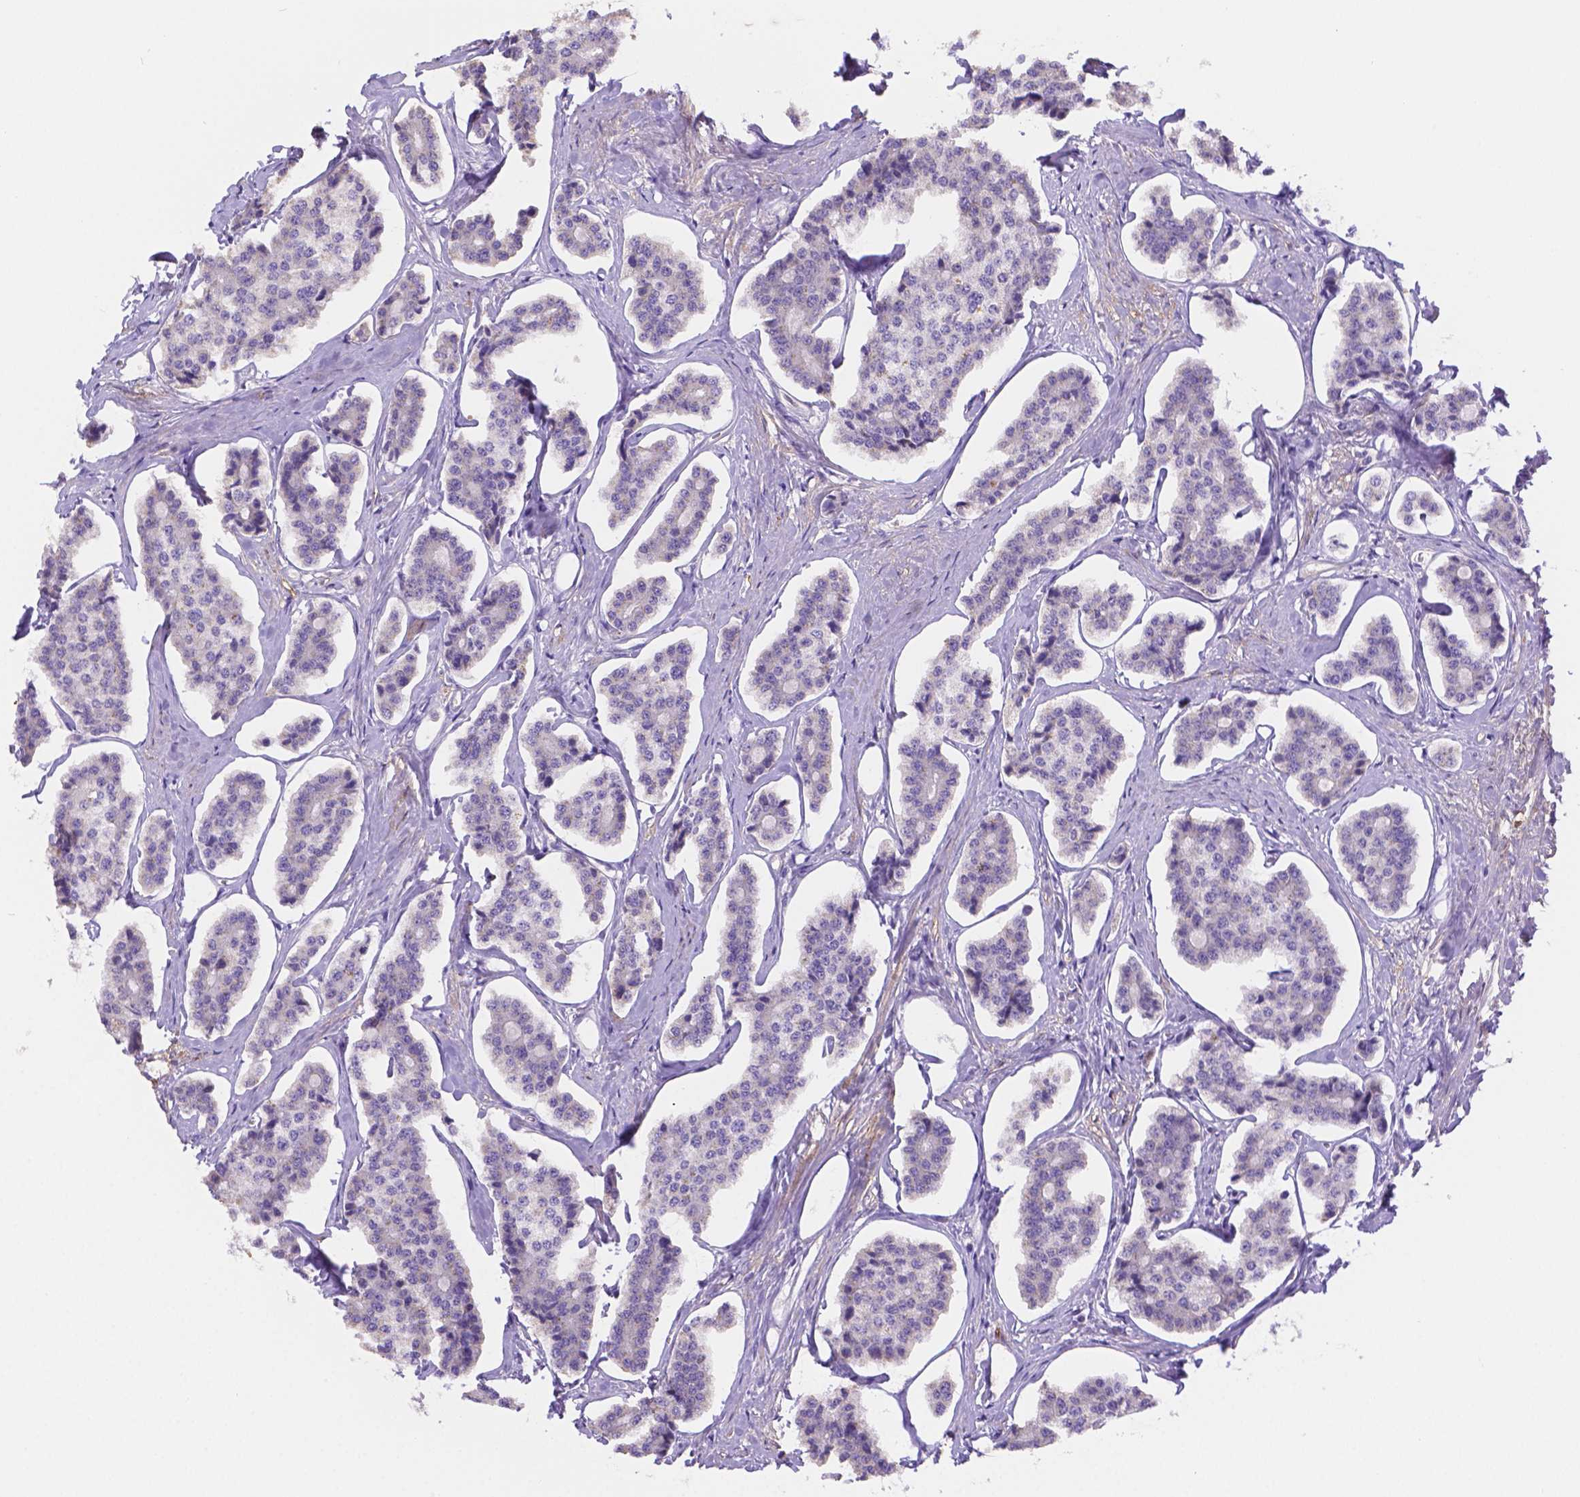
{"staining": {"intensity": "negative", "quantity": "none", "location": "none"}, "tissue": "carcinoid", "cell_type": "Tumor cells", "image_type": "cancer", "snomed": [{"axis": "morphology", "description": "Carcinoid, malignant, NOS"}, {"axis": "topography", "description": "Small intestine"}], "caption": "Human carcinoid stained for a protein using immunohistochemistry (IHC) shows no staining in tumor cells.", "gene": "NXPE2", "patient": {"sex": "female", "age": 65}}